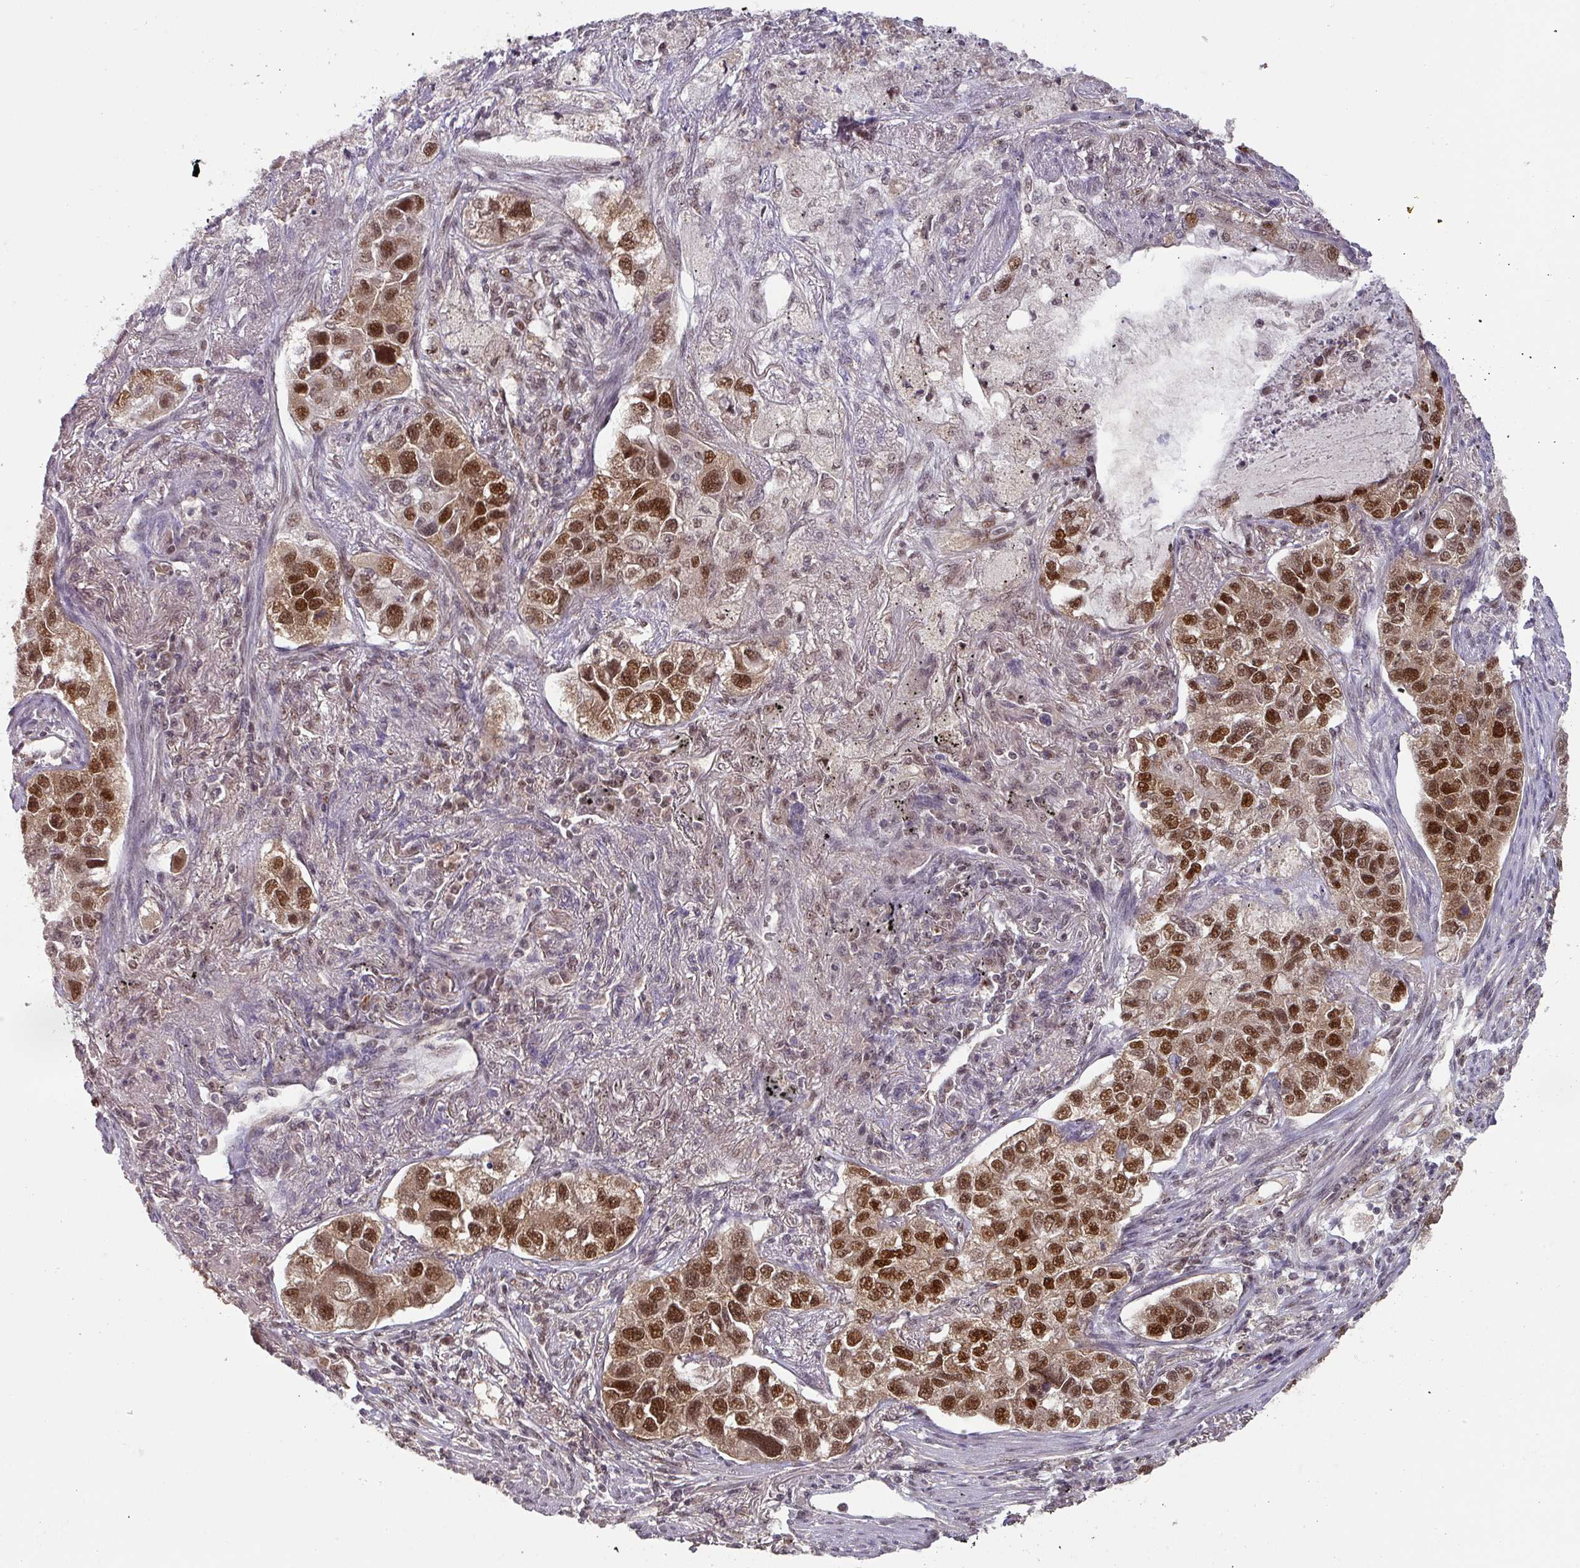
{"staining": {"intensity": "strong", "quantity": ">75%", "location": "nuclear"}, "tissue": "lung cancer", "cell_type": "Tumor cells", "image_type": "cancer", "snomed": [{"axis": "morphology", "description": "Adenocarcinoma, NOS"}, {"axis": "topography", "description": "Lung"}], "caption": "DAB (3,3'-diaminobenzidine) immunohistochemical staining of human lung adenocarcinoma exhibits strong nuclear protein expression in approximately >75% of tumor cells. (IHC, brightfield microscopy, high magnification).", "gene": "RANBP9", "patient": {"sex": "male", "age": 49}}